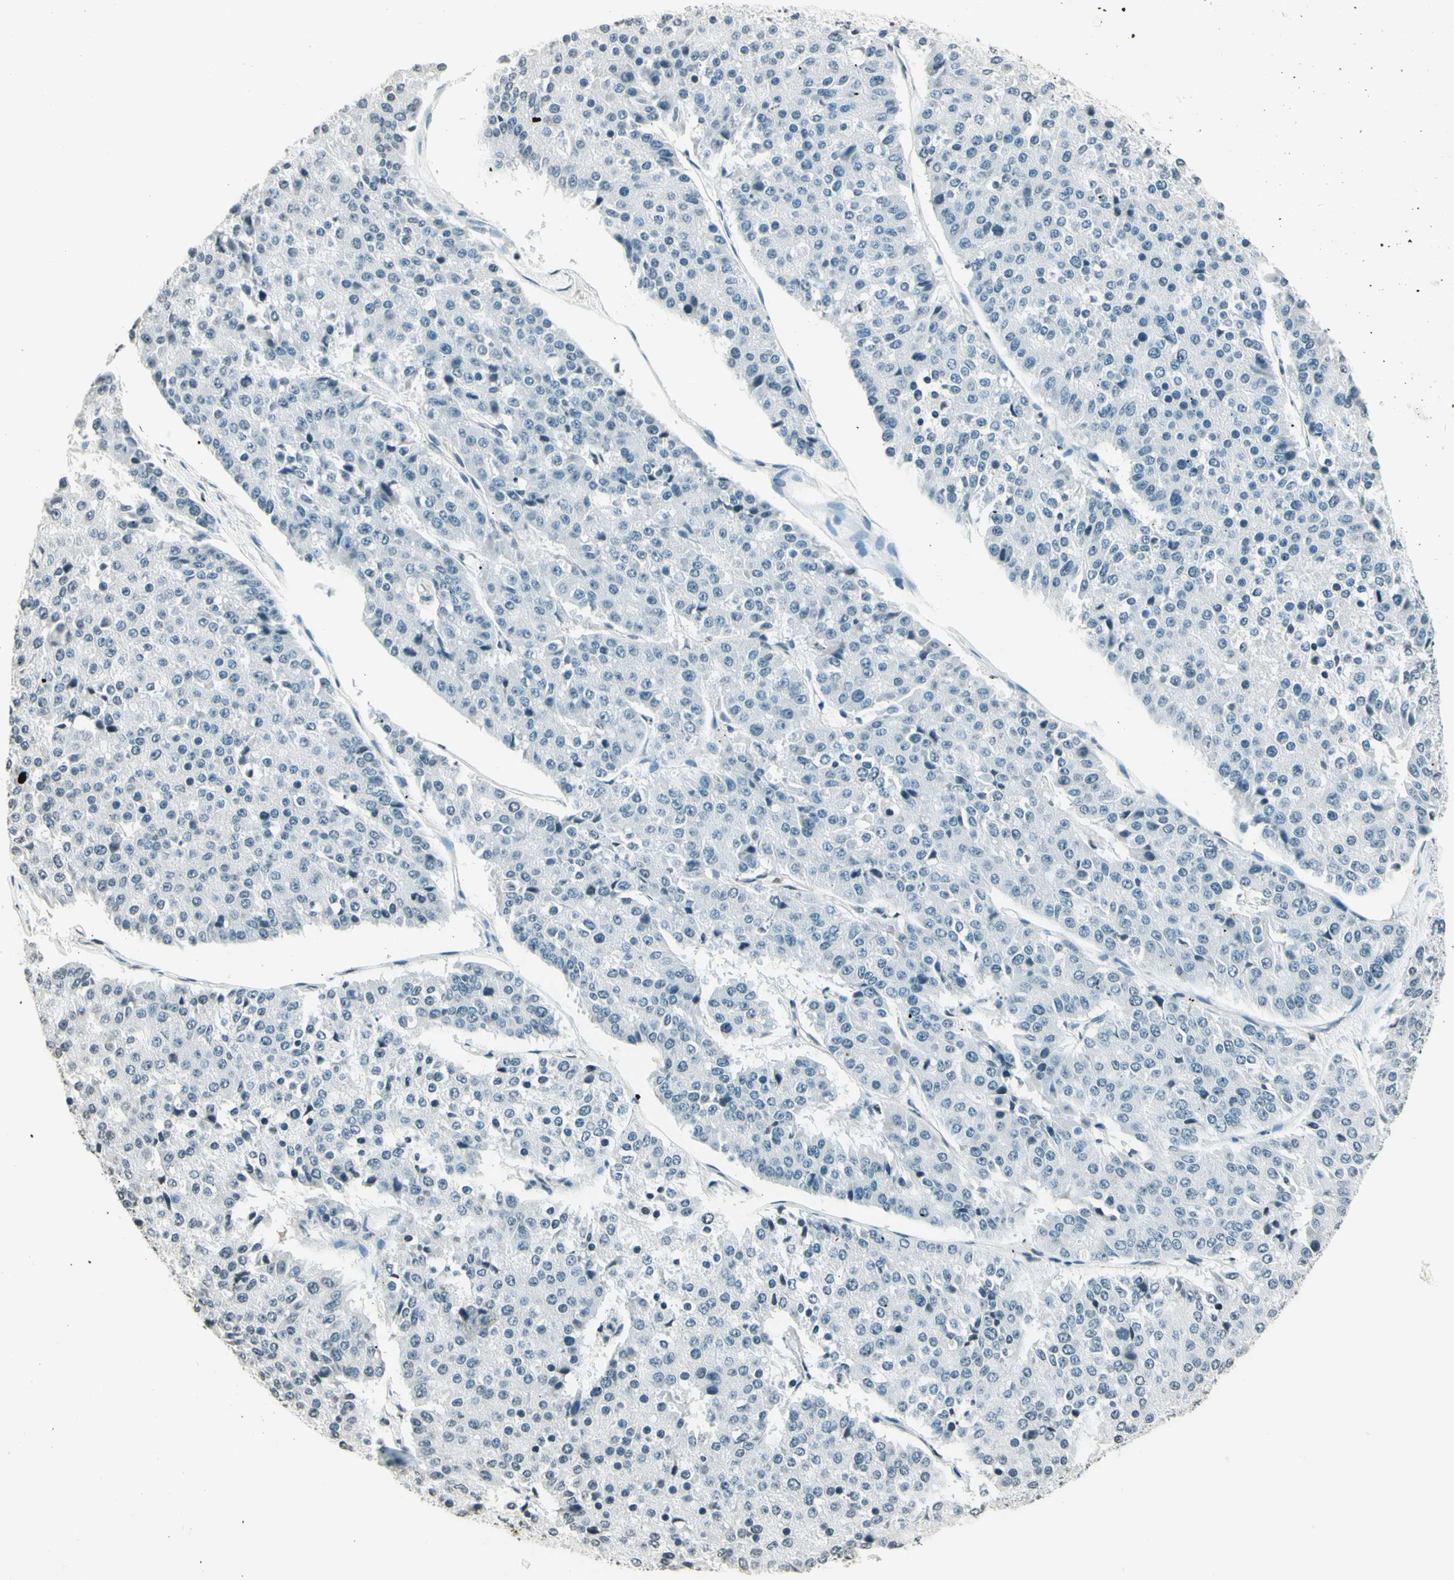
{"staining": {"intensity": "negative", "quantity": "none", "location": "none"}, "tissue": "pancreatic cancer", "cell_type": "Tumor cells", "image_type": "cancer", "snomed": [{"axis": "morphology", "description": "Adenocarcinoma, NOS"}, {"axis": "topography", "description": "Pancreas"}], "caption": "DAB (3,3'-diaminobenzidine) immunohistochemical staining of human pancreatic cancer (adenocarcinoma) displays no significant staining in tumor cells.", "gene": "WIPF1", "patient": {"sex": "male", "age": 50}}